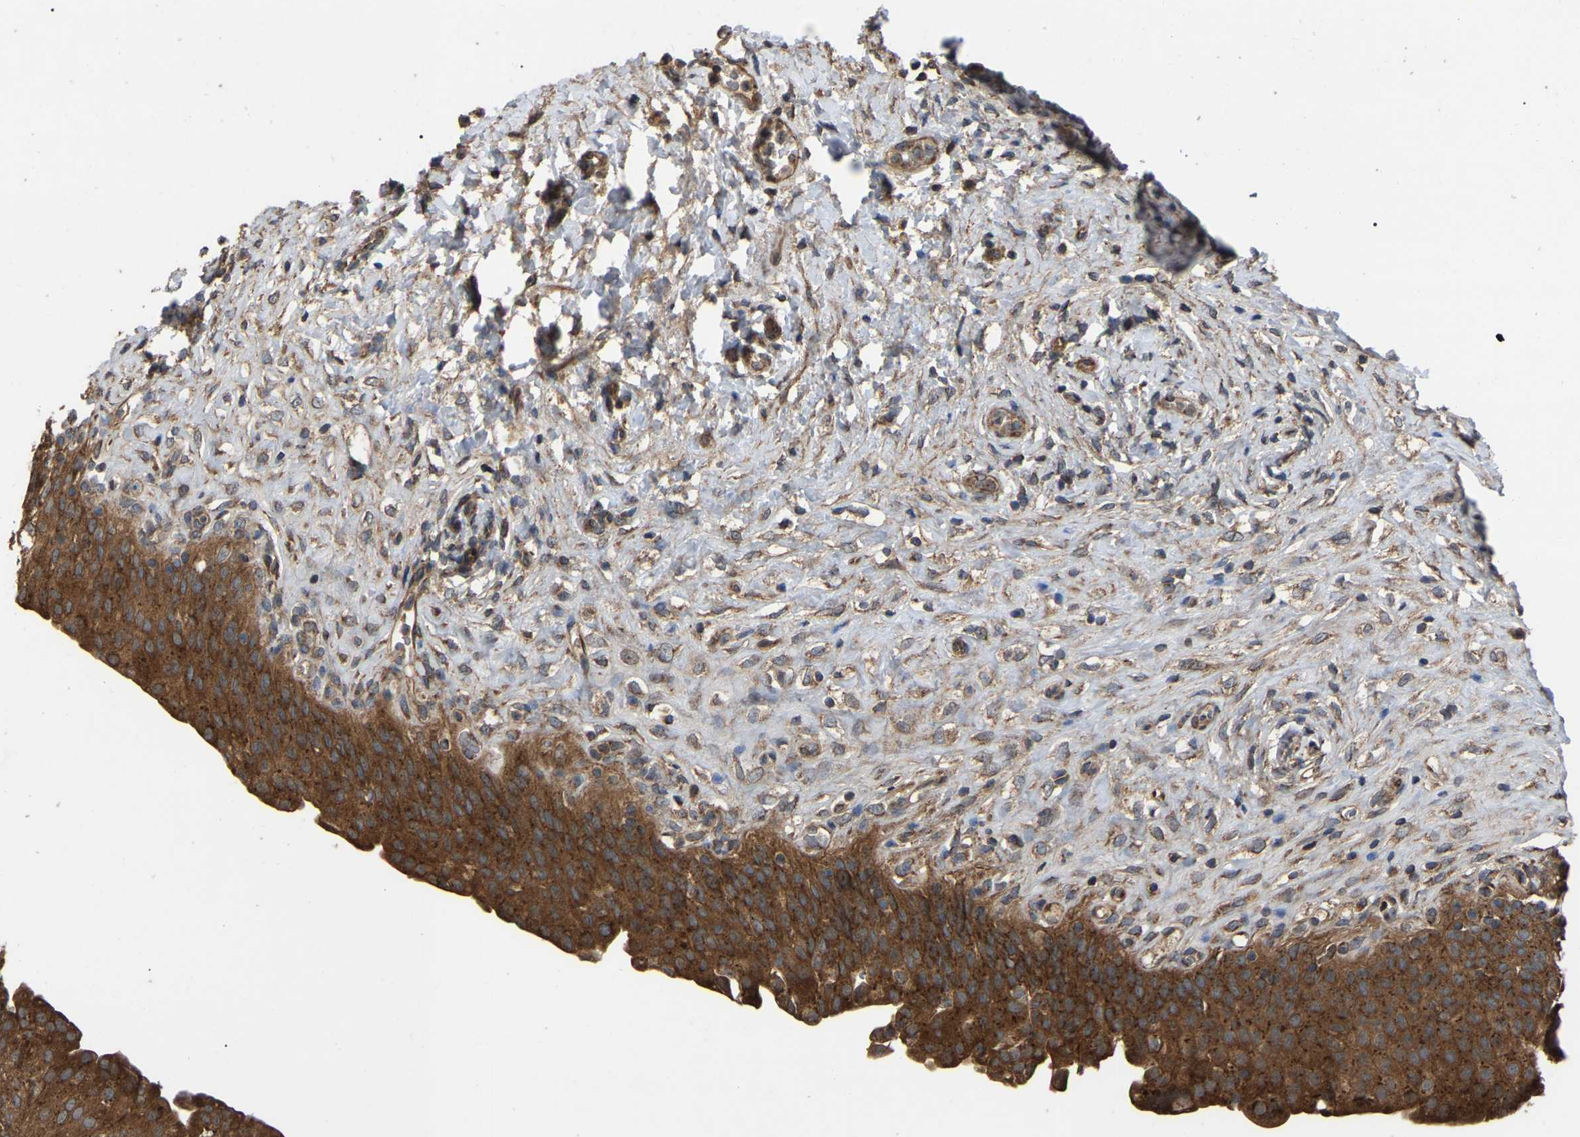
{"staining": {"intensity": "strong", "quantity": ">75%", "location": "cytoplasmic/membranous"}, "tissue": "urinary bladder", "cell_type": "Urothelial cells", "image_type": "normal", "snomed": [{"axis": "morphology", "description": "Urothelial carcinoma, High grade"}, {"axis": "topography", "description": "Urinary bladder"}], "caption": "Immunohistochemical staining of normal urinary bladder shows high levels of strong cytoplasmic/membranous positivity in about >75% of urothelial cells.", "gene": "GCC1", "patient": {"sex": "male", "age": 46}}